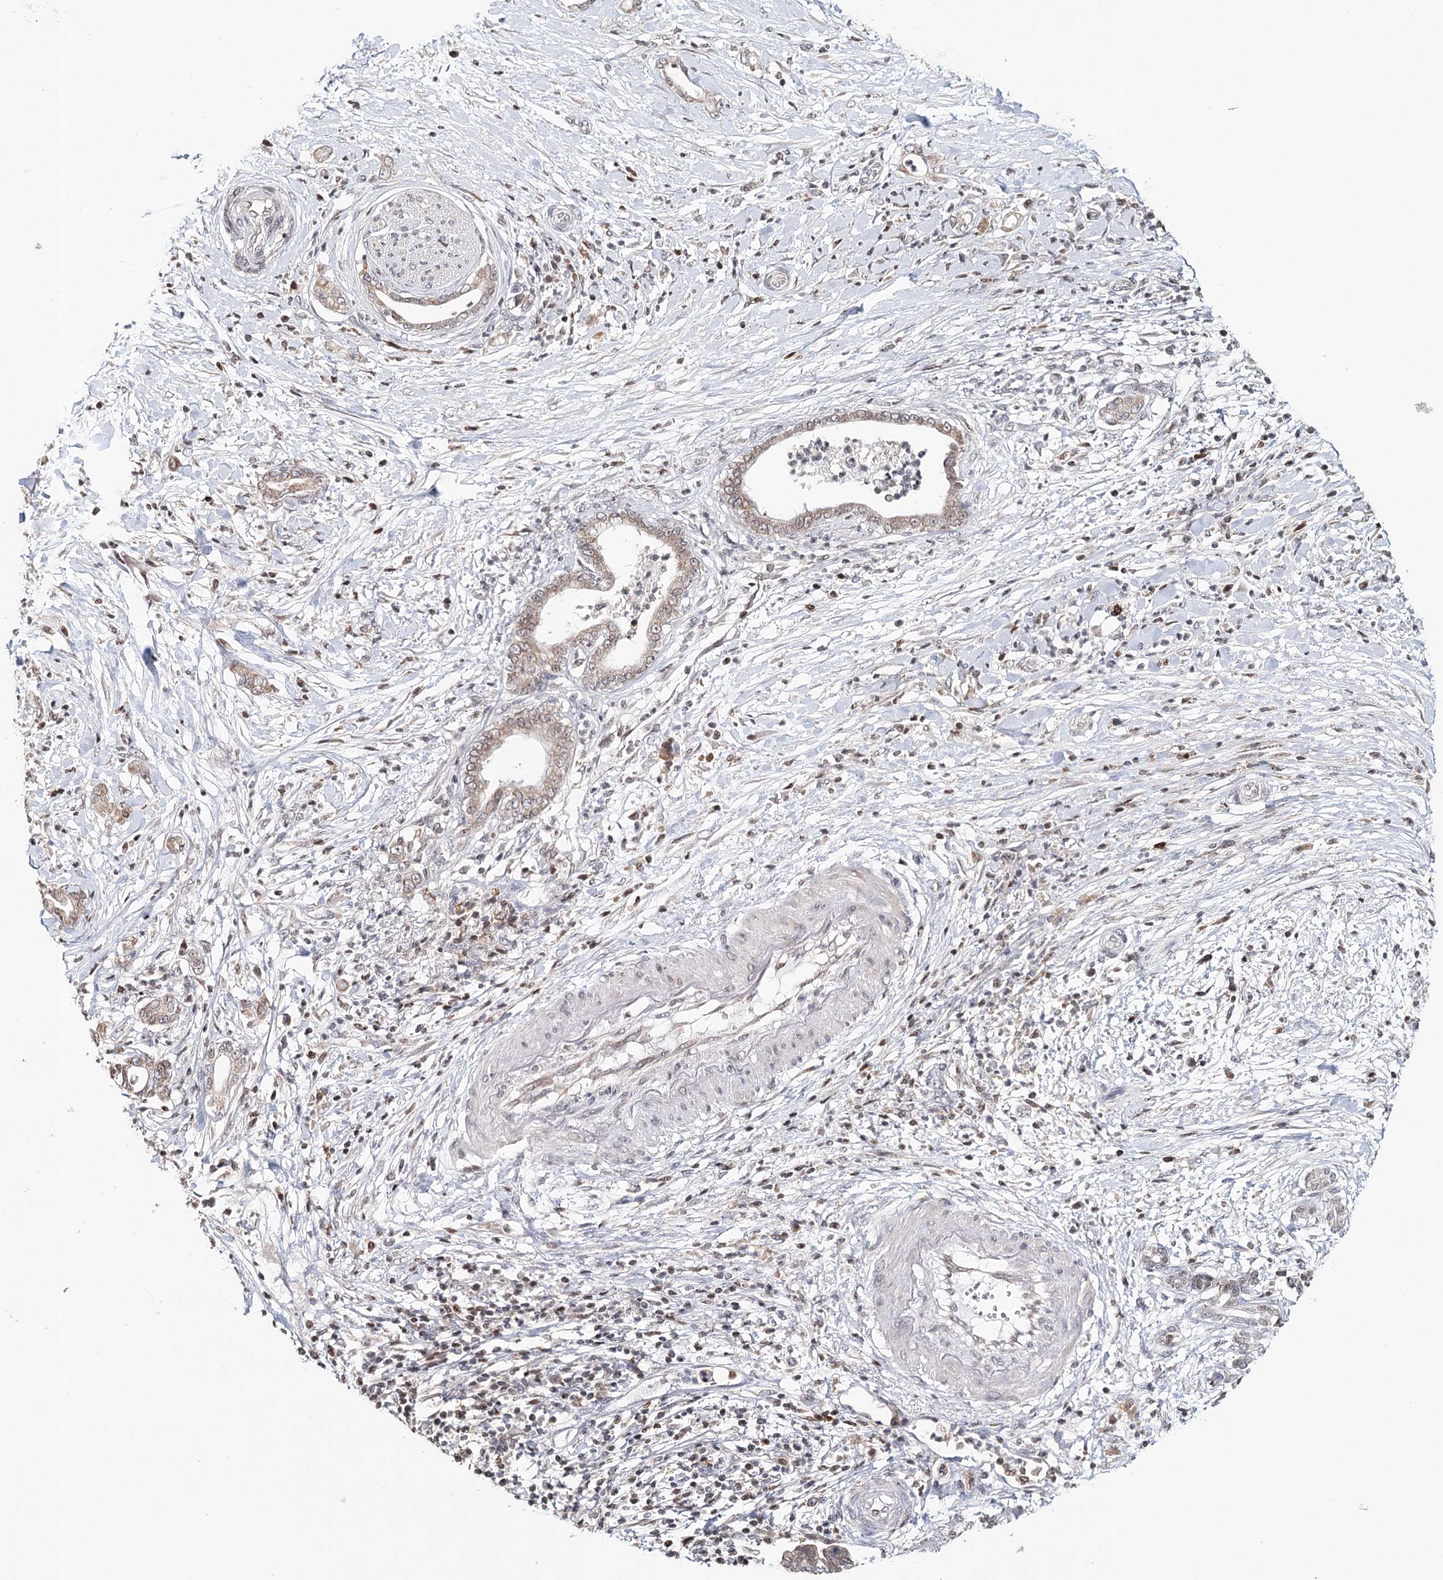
{"staining": {"intensity": "weak", "quantity": ">75%", "location": "cytoplasmic/membranous"}, "tissue": "pancreatic cancer", "cell_type": "Tumor cells", "image_type": "cancer", "snomed": [{"axis": "morphology", "description": "Adenocarcinoma, NOS"}, {"axis": "topography", "description": "Pancreas"}], "caption": "This micrograph reveals pancreatic adenocarcinoma stained with immunohistochemistry (IHC) to label a protein in brown. The cytoplasmic/membranous of tumor cells show weak positivity for the protein. Nuclei are counter-stained blue.", "gene": "ICOS", "patient": {"sex": "female", "age": 55}}